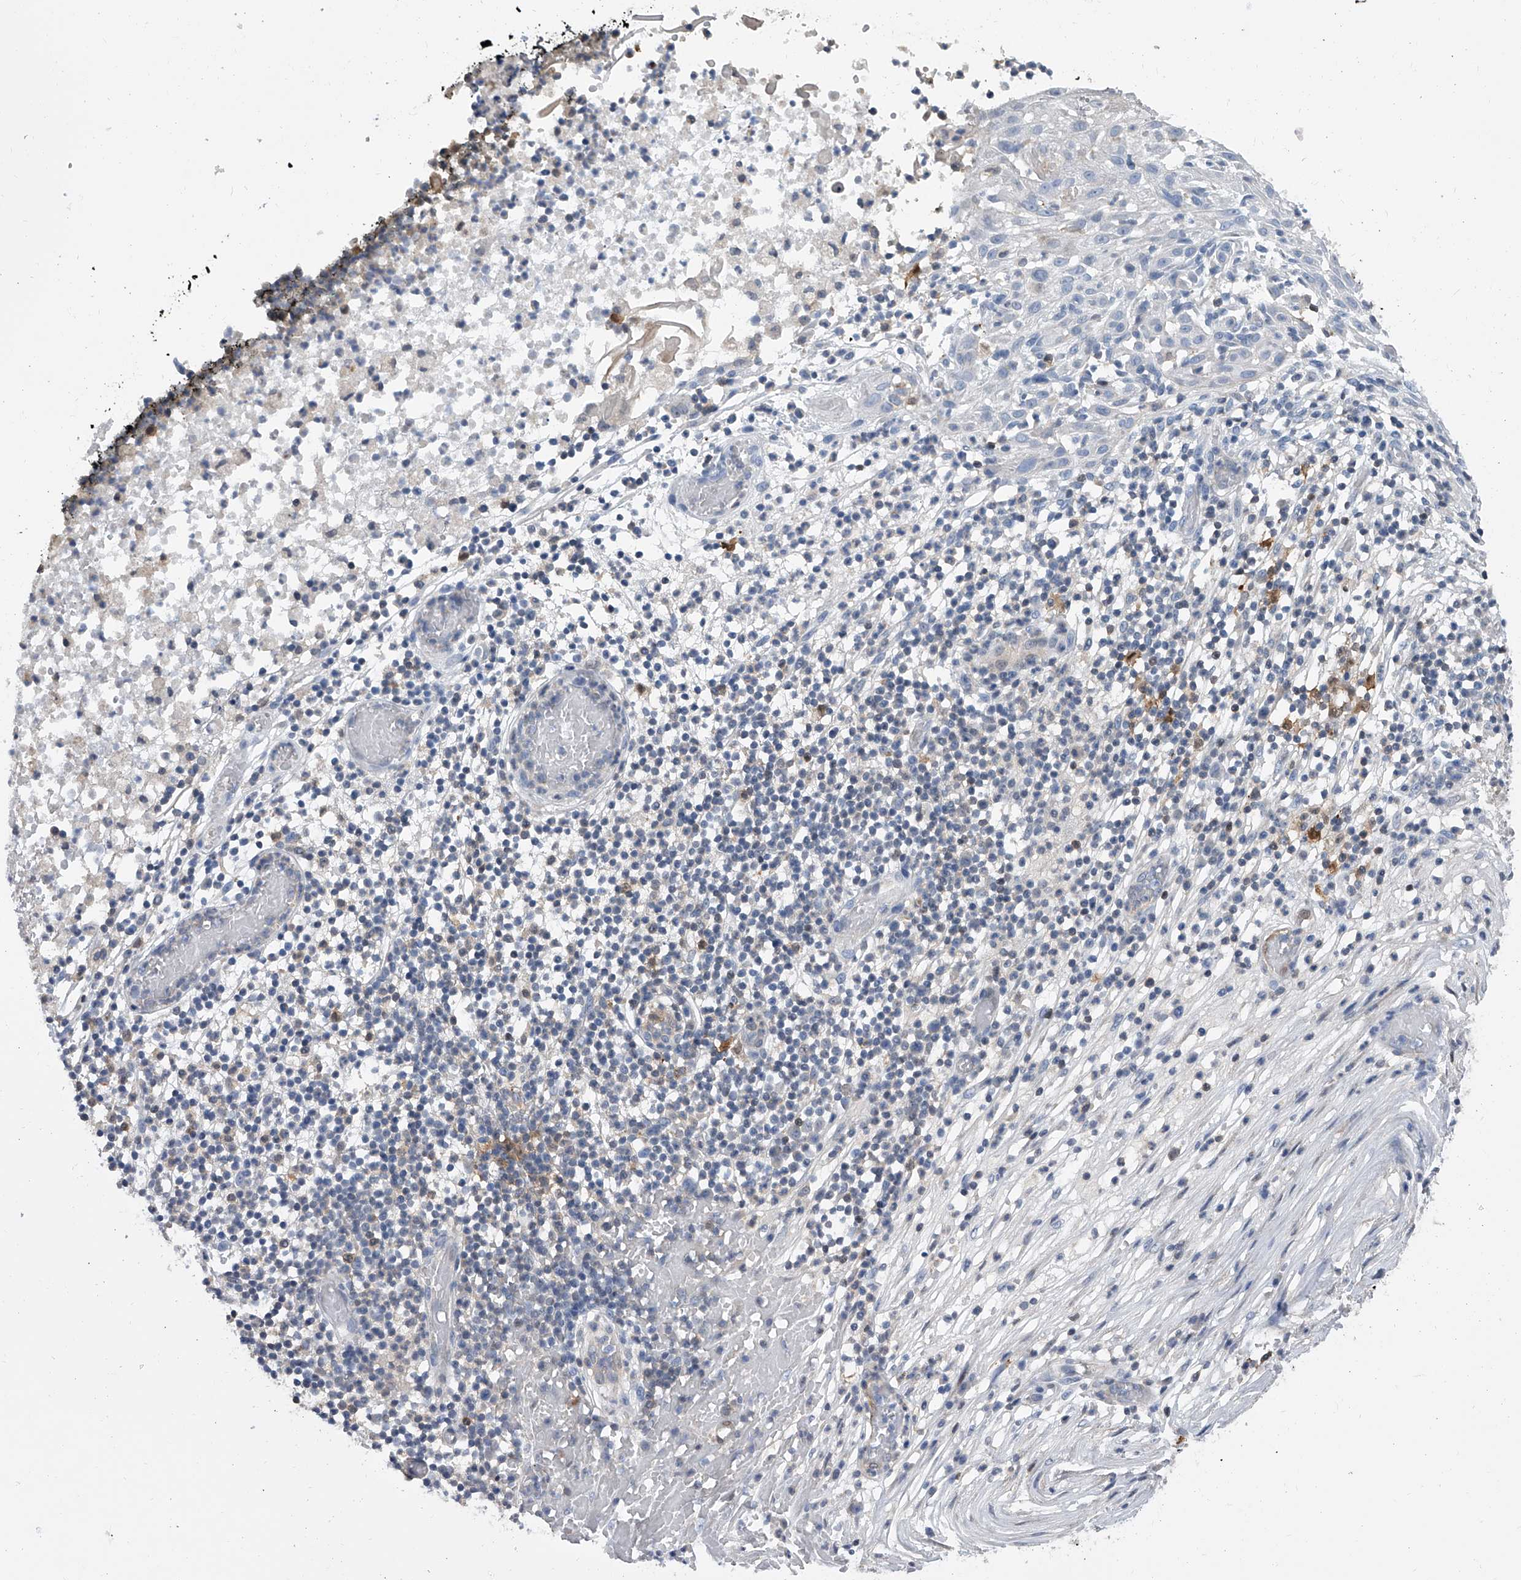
{"staining": {"intensity": "negative", "quantity": "none", "location": "none"}, "tissue": "skin cancer", "cell_type": "Tumor cells", "image_type": "cancer", "snomed": [{"axis": "morphology", "description": "Normal tissue, NOS"}, {"axis": "morphology", "description": "Basal cell carcinoma"}, {"axis": "topography", "description": "Skin"}], "caption": "High magnification brightfield microscopy of basal cell carcinoma (skin) stained with DAB (3,3'-diaminobenzidine) (brown) and counterstained with hematoxylin (blue): tumor cells show no significant expression.", "gene": "SERPINB9", "patient": {"sex": "male", "age": 64}}